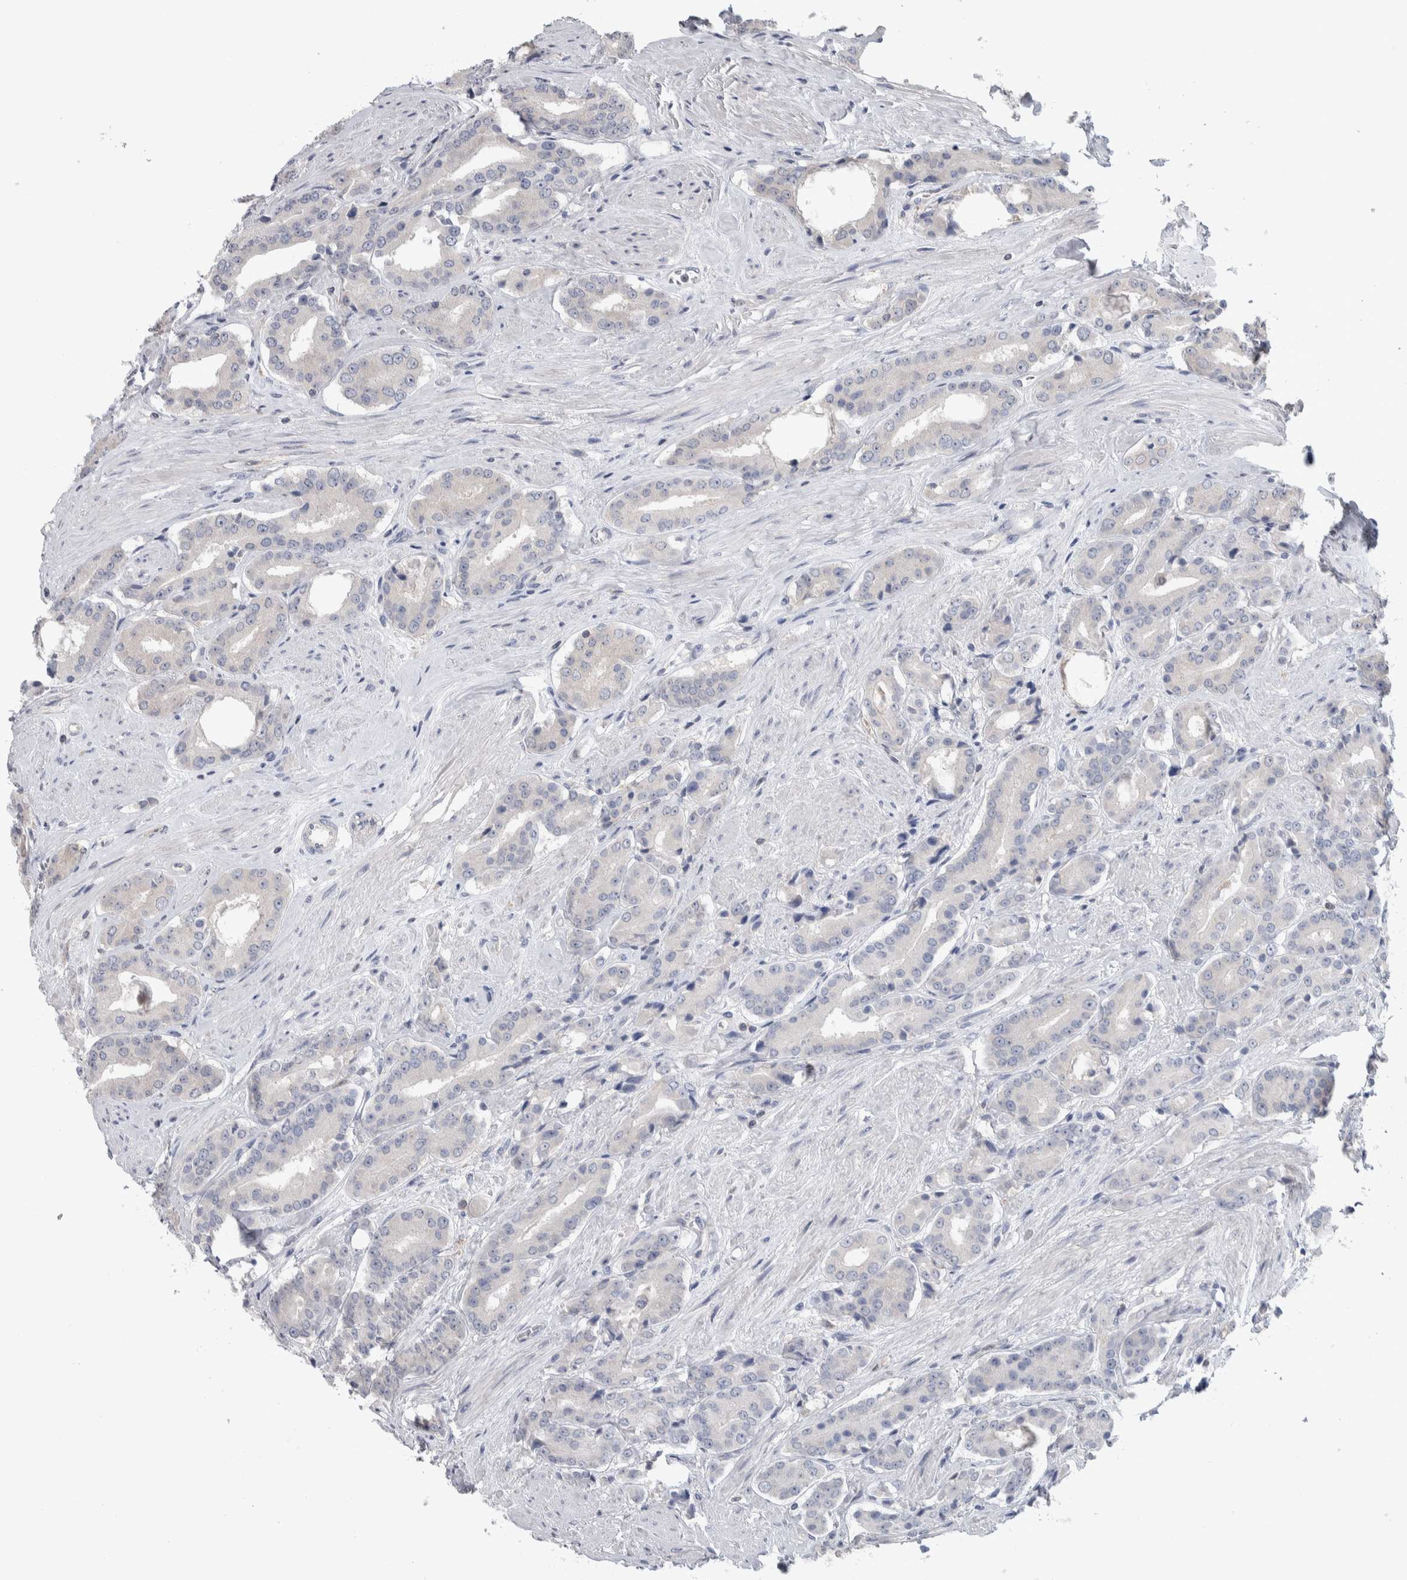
{"staining": {"intensity": "negative", "quantity": "none", "location": "none"}, "tissue": "prostate cancer", "cell_type": "Tumor cells", "image_type": "cancer", "snomed": [{"axis": "morphology", "description": "Adenocarcinoma, High grade"}, {"axis": "topography", "description": "Prostate"}], "caption": "The image demonstrates no significant staining in tumor cells of adenocarcinoma (high-grade) (prostate).", "gene": "HTATIP2", "patient": {"sex": "male", "age": 71}}